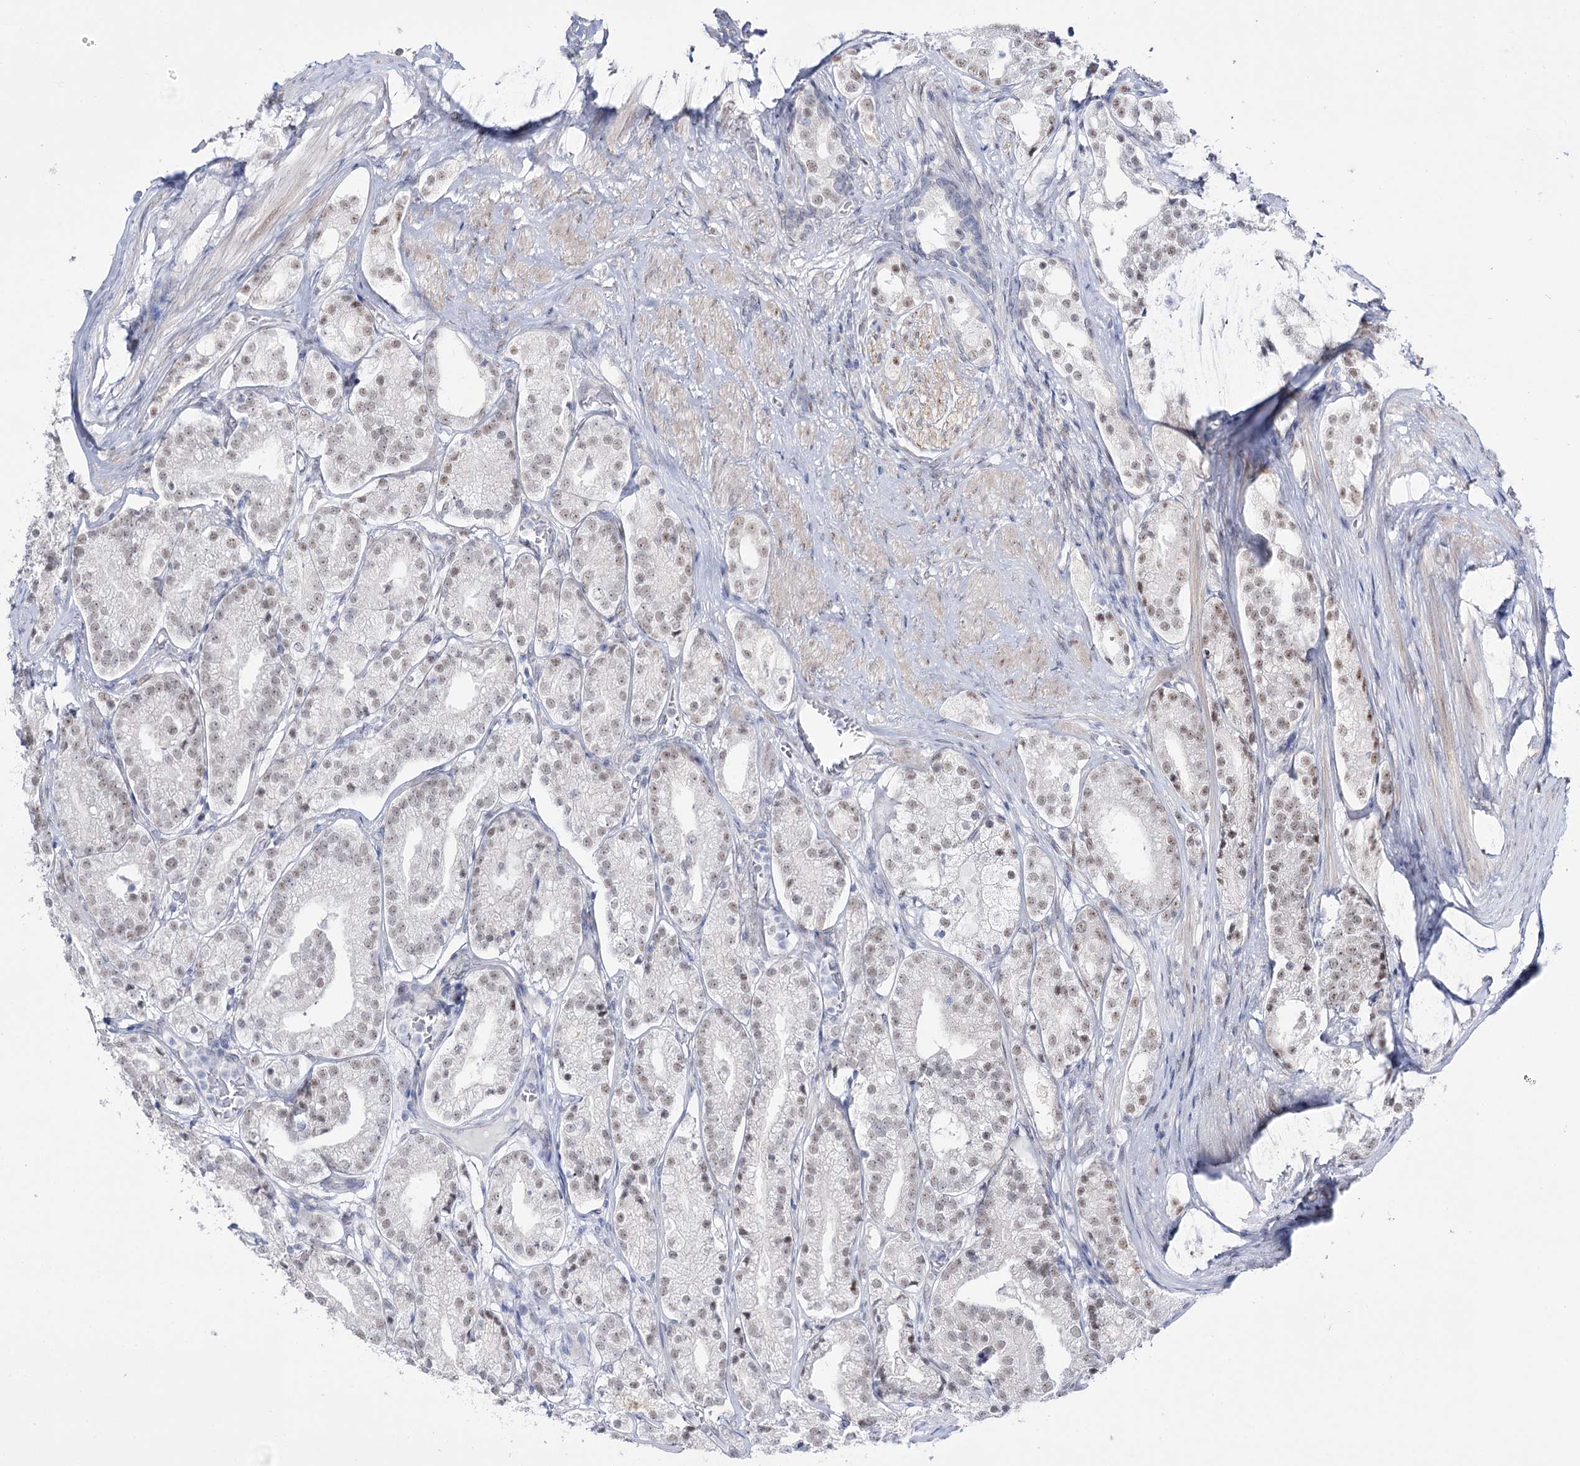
{"staining": {"intensity": "weak", "quantity": ">75%", "location": "nuclear"}, "tissue": "prostate cancer", "cell_type": "Tumor cells", "image_type": "cancer", "snomed": [{"axis": "morphology", "description": "Adenocarcinoma, High grade"}, {"axis": "topography", "description": "Prostate"}], "caption": "Human prostate cancer stained with a brown dye demonstrates weak nuclear positive staining in approximately >75% of tumor cells.", "gene": "RBM15B", "patient": {"sex": "male", "age": 69}}